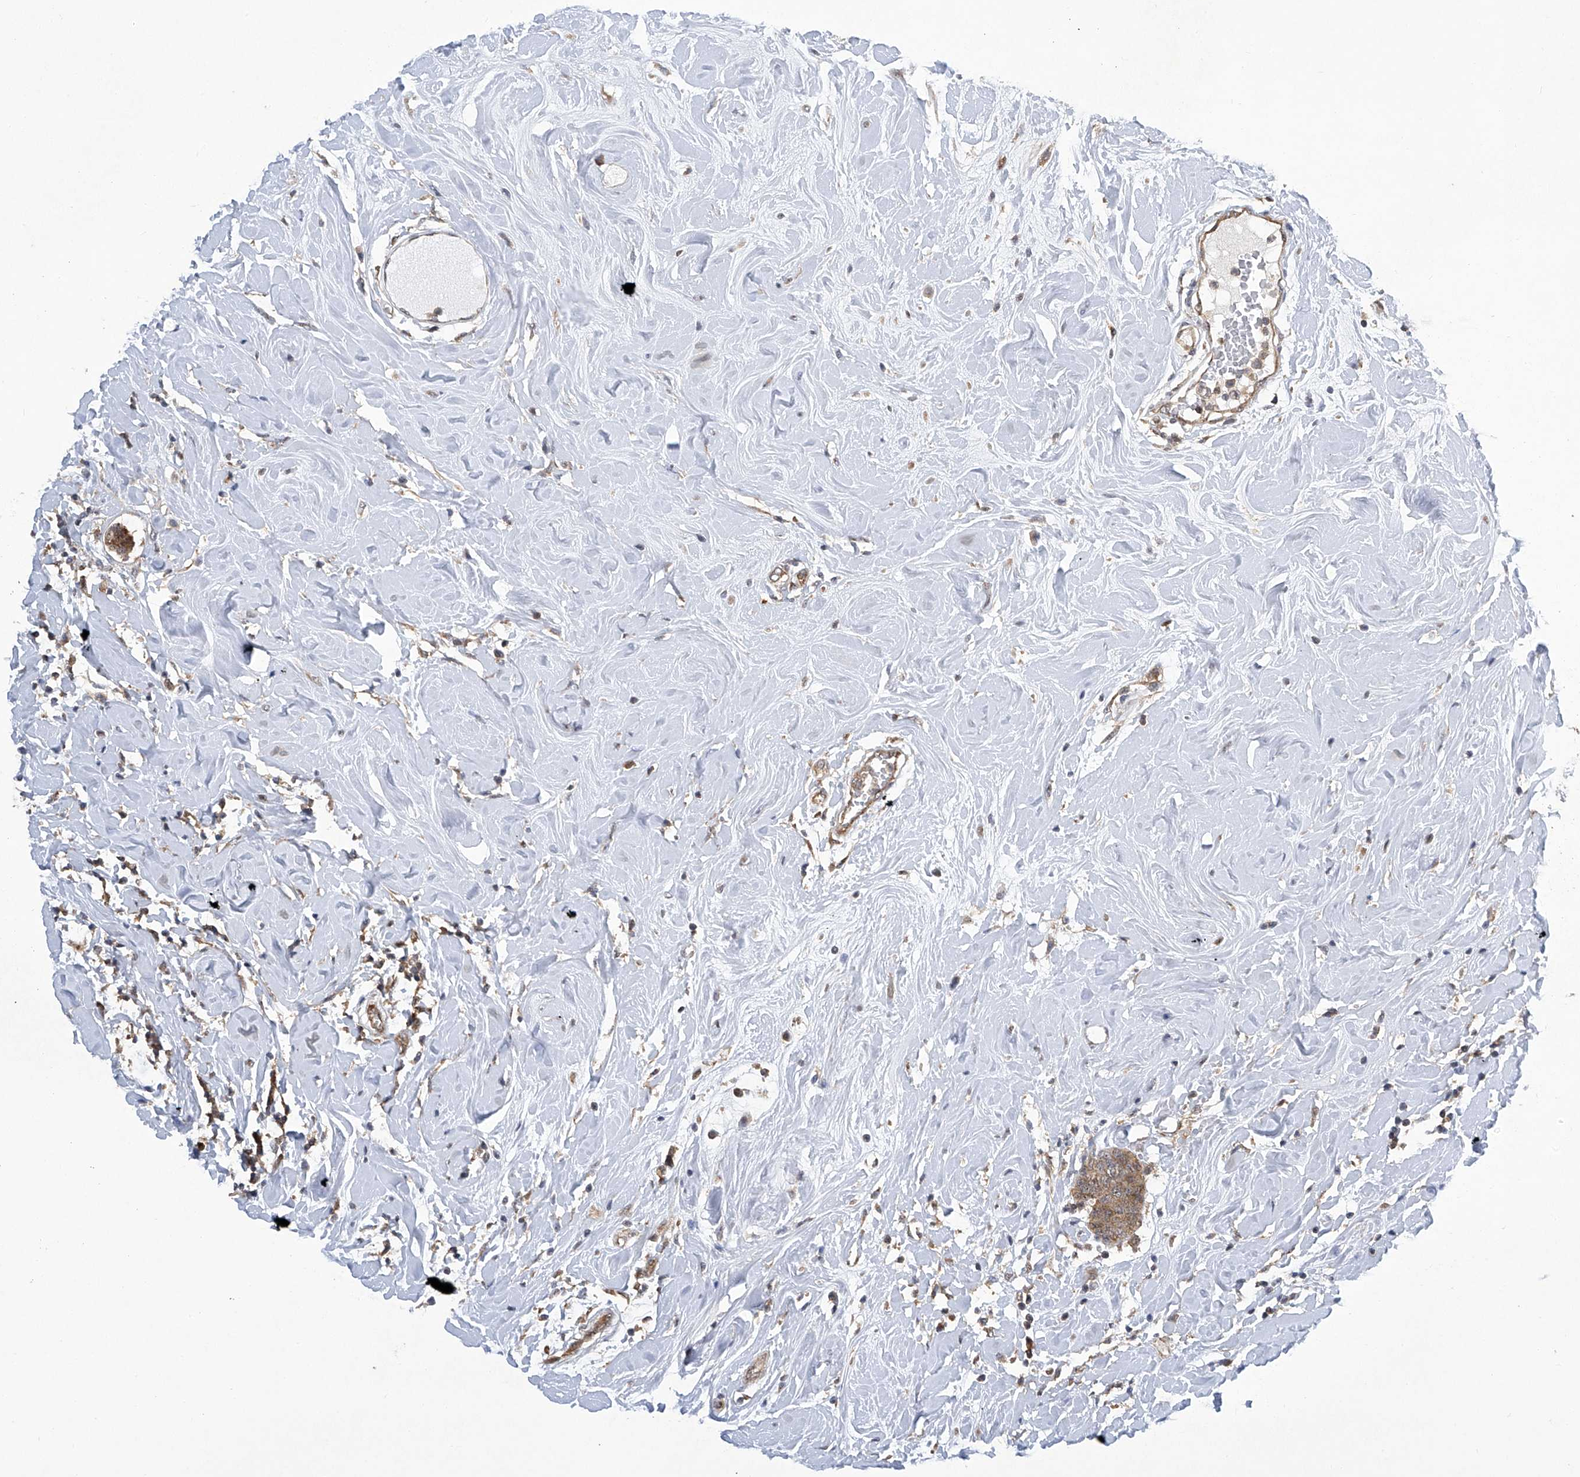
{"staining": {"intensity": "weak", "quantity": ">75%", "location": "cytoplasmic/membranous,nuclear"}, "tissue": "breast cancer", "cell_type": "Tumor cells", "image_type": "cancer", "snomed": [{"axis": "morphology", "description": "Normal tissue, NOS"}, {"axis": "morphology", "description": "Duct carcinoma"}, {"axis": "topography", "description": "Breast"}], "caption": "Protein staining of breast intraductal carcinoma tissue shows weak cytoplasmic/membranous and nuclear positivity in about >75% of tumor cells.", "gene": "CISH", "patient": {"sex": "female", "age": 40}}